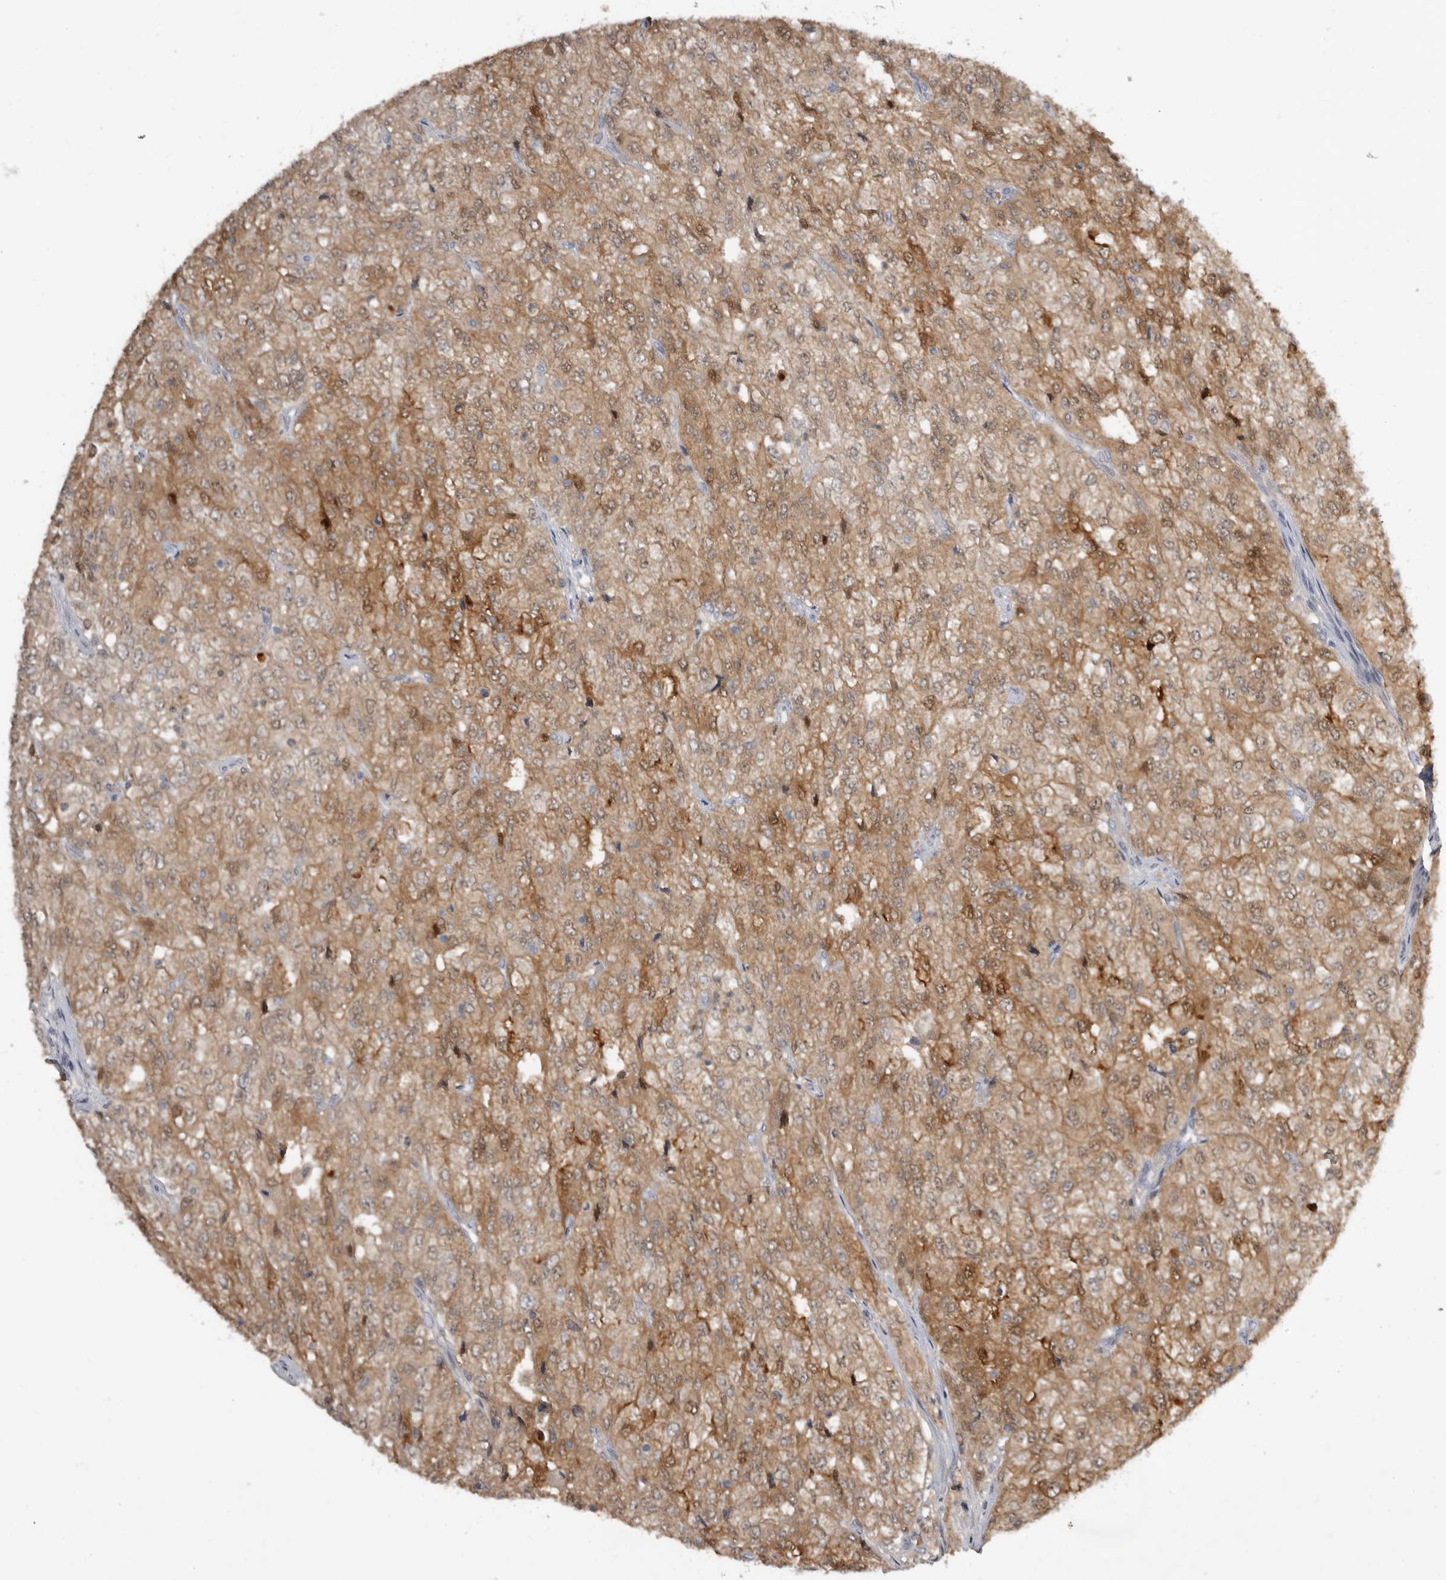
{"staining": {"intensity": "moderate", "quantity": ">75%", "location": "cytoplasmic/membranous"}, "tissue": "renal cancer", "cell_type": "Tumor cells", "image_type": "cancer", "snomed": [{"axis": "morphology", "description": "Adenocarcinoma, NOS"}, {"axis": "topography", "description": "Kidney"}], "caption": "Approximately >75% of tumor cells in human renal cancer (adenocarcinoma) display moderate cytoplasmic/membranous protein positivity as visualized by brown immunohistochemical staining.", "gene": "RBKS", "patient": {"sex": "female", "age": 54}}